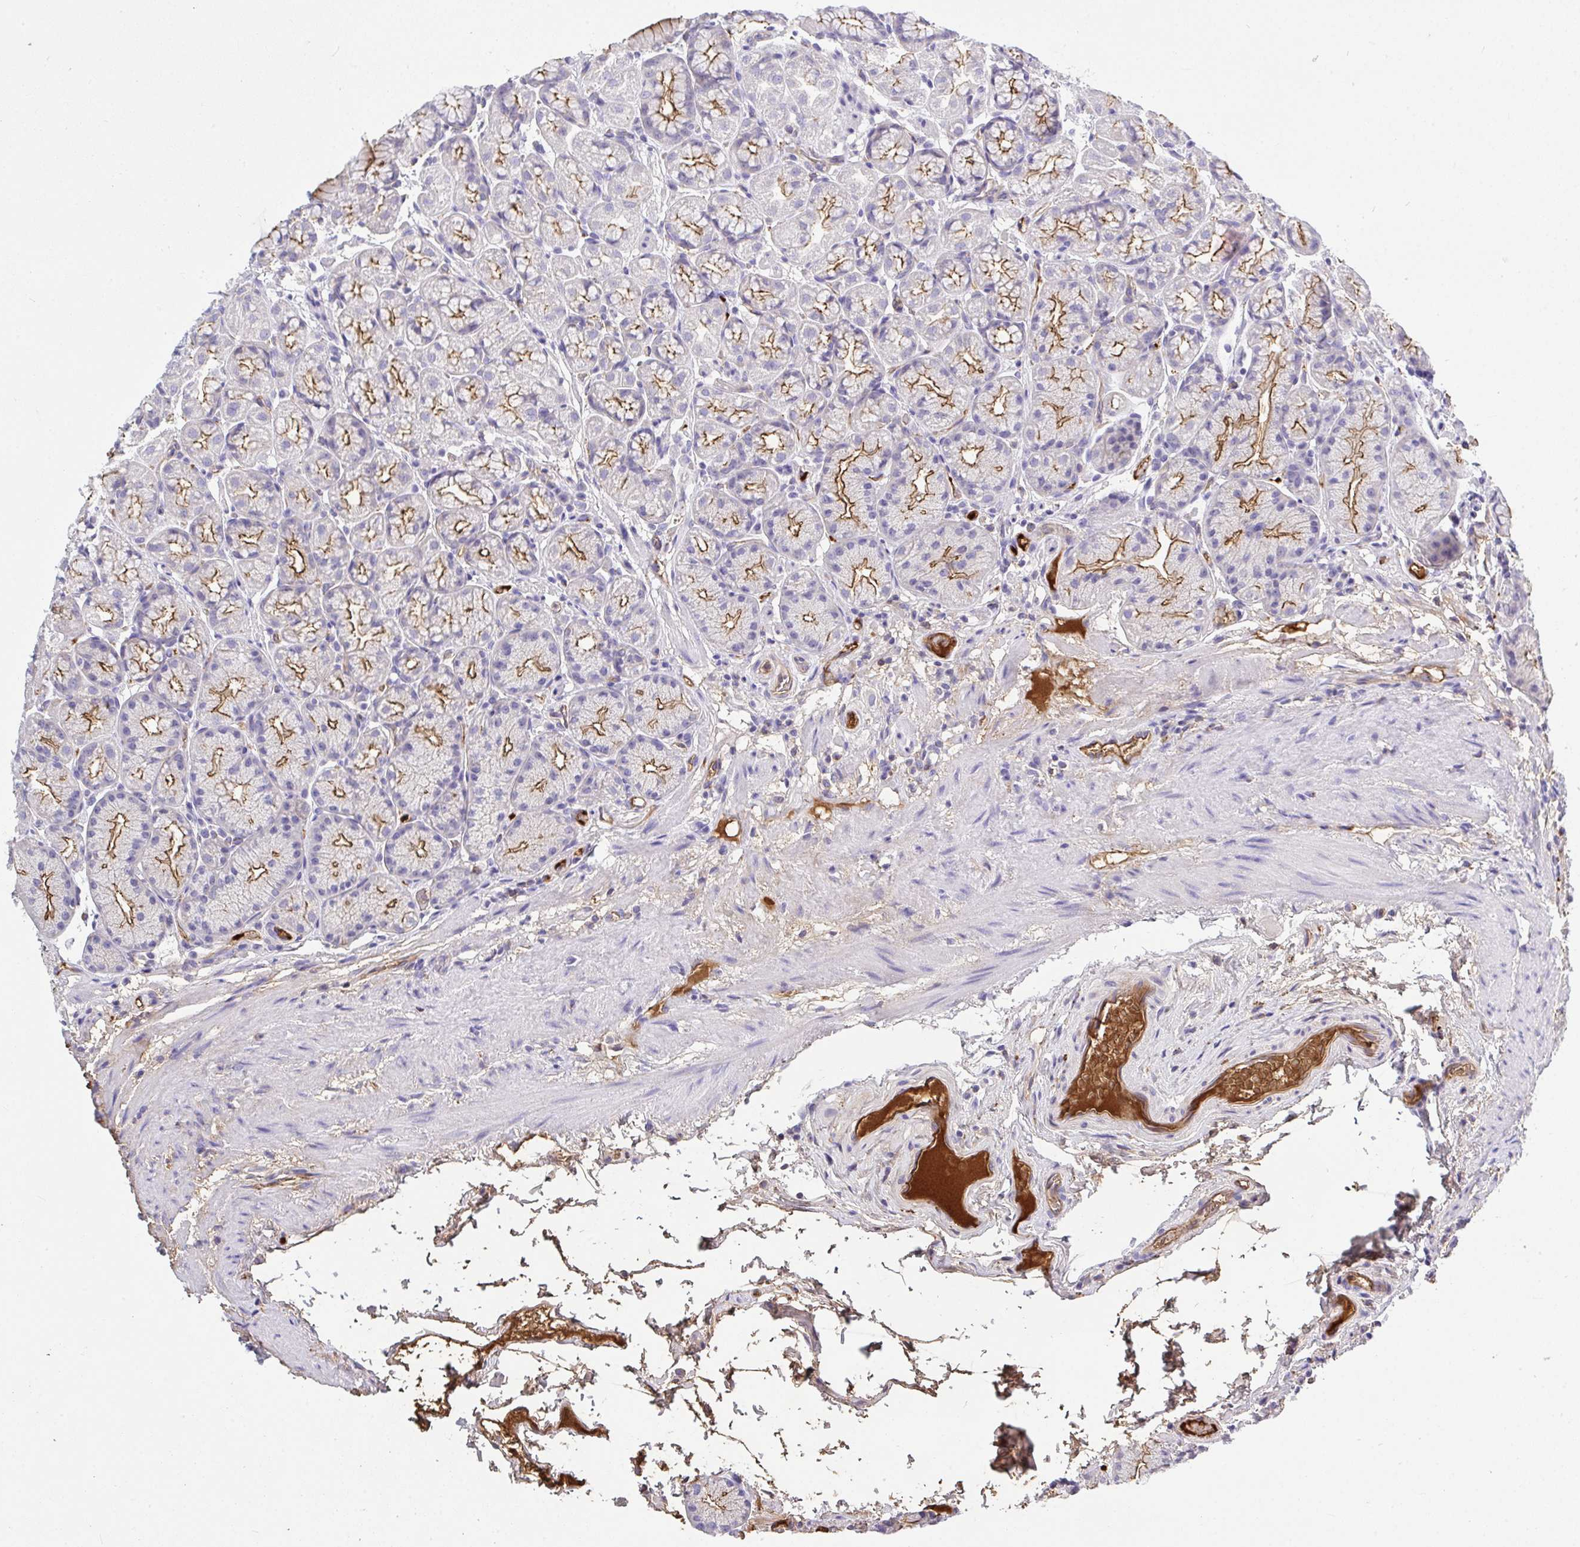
{"staining": {"intensity": "strong", "quantity": ">75%", "location": "cytoplasmic/membranous"}, "tissue": "stomach", "cell_type": "Glandular cells", "image_type": "normal", "snomed": [{"axis": "morphology", "description": "Normal tissue, NOS"}, {"axis": "topography", "description": "Stomach, lower"}], "caption": "Immunohistochemical staining of normal human stomach shows >75% levels of strong cytoplasmic/membranous protein staining in approximately >75% of glandular cells. (Stains: DAB in brown, nuclei in blue, Microscopy: brightfield microscopy at high magnification).", "gene": "ZNF813", "patient": {"sex": "male", "age": 67}}